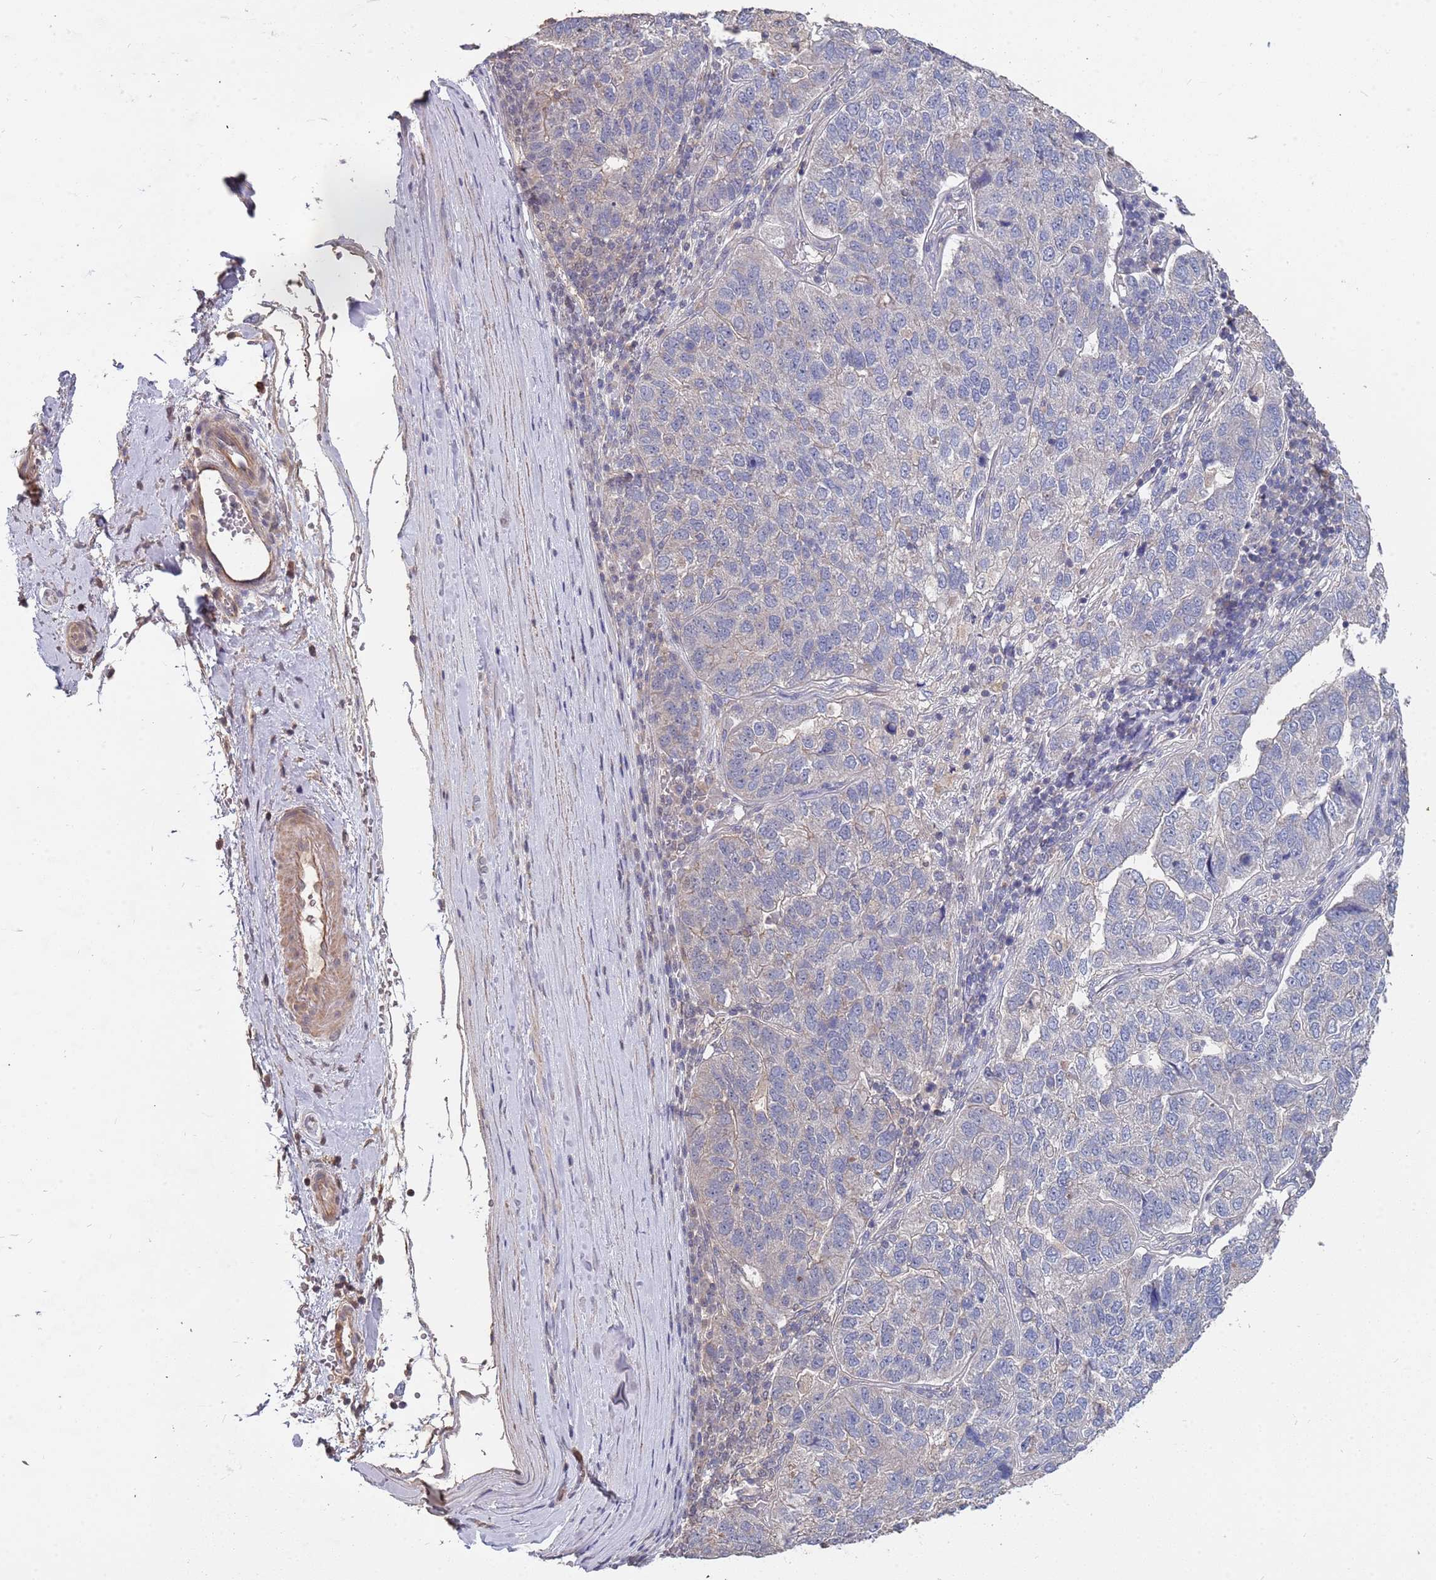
{"staining": {"intensity": "negative", "quantity": "none", "location": "none"}, "tissue": "pancreatic cancer", "cell_type": "Tumor cells", "image_type": "cancer", "snomed": [{"axis": "morphology", "description": "Adenocarcinoma, NOS"}, {"axis": "topography", "description": "Pancreas"}], "caption": "This is a image of IHC staining of pancreatic adenocarcinoma, which shows no expression in tumor cells.", "gene": "TCEANC2", "patient": {"sex": "female", "age": 61}}